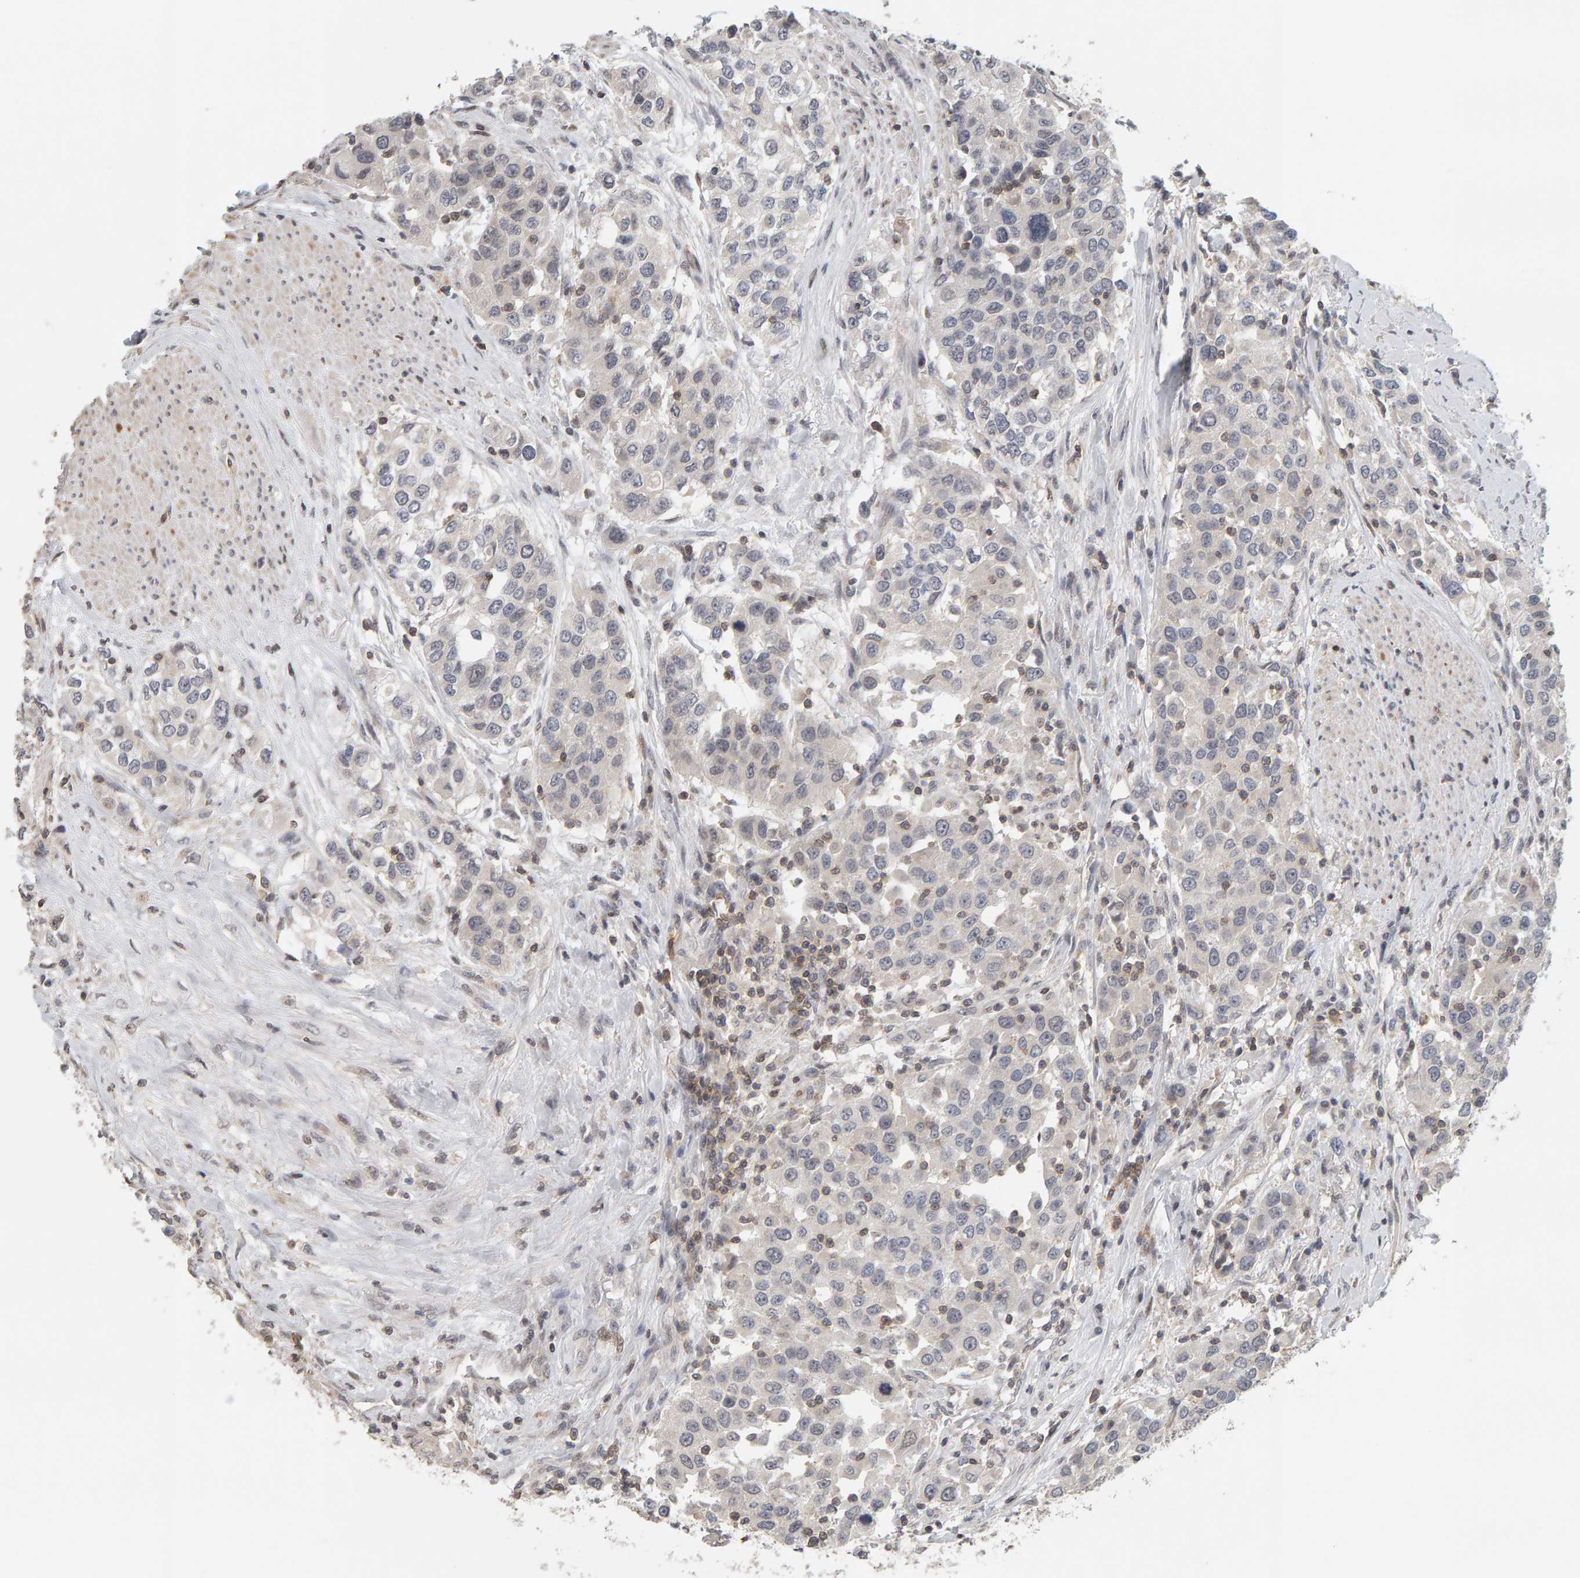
{"staining": {"intensity": "negative", "quantity": "none", "location": "none"}, "tissue": "urothelial cancer", "cell_type": "Tumor cells", "image_type": "cancer", "snomed": [{"axis": "morphology", "description": "Urothelial carcinoma, High grade"}, {"axis": "topography", "description": "Urinary bladder"}], "caption": "Protein analysis of urothelial cancer exhibits no significant expression in tumor cells.", "gene": "TEFM", "patient": {"sex": "female", "age": 80}}